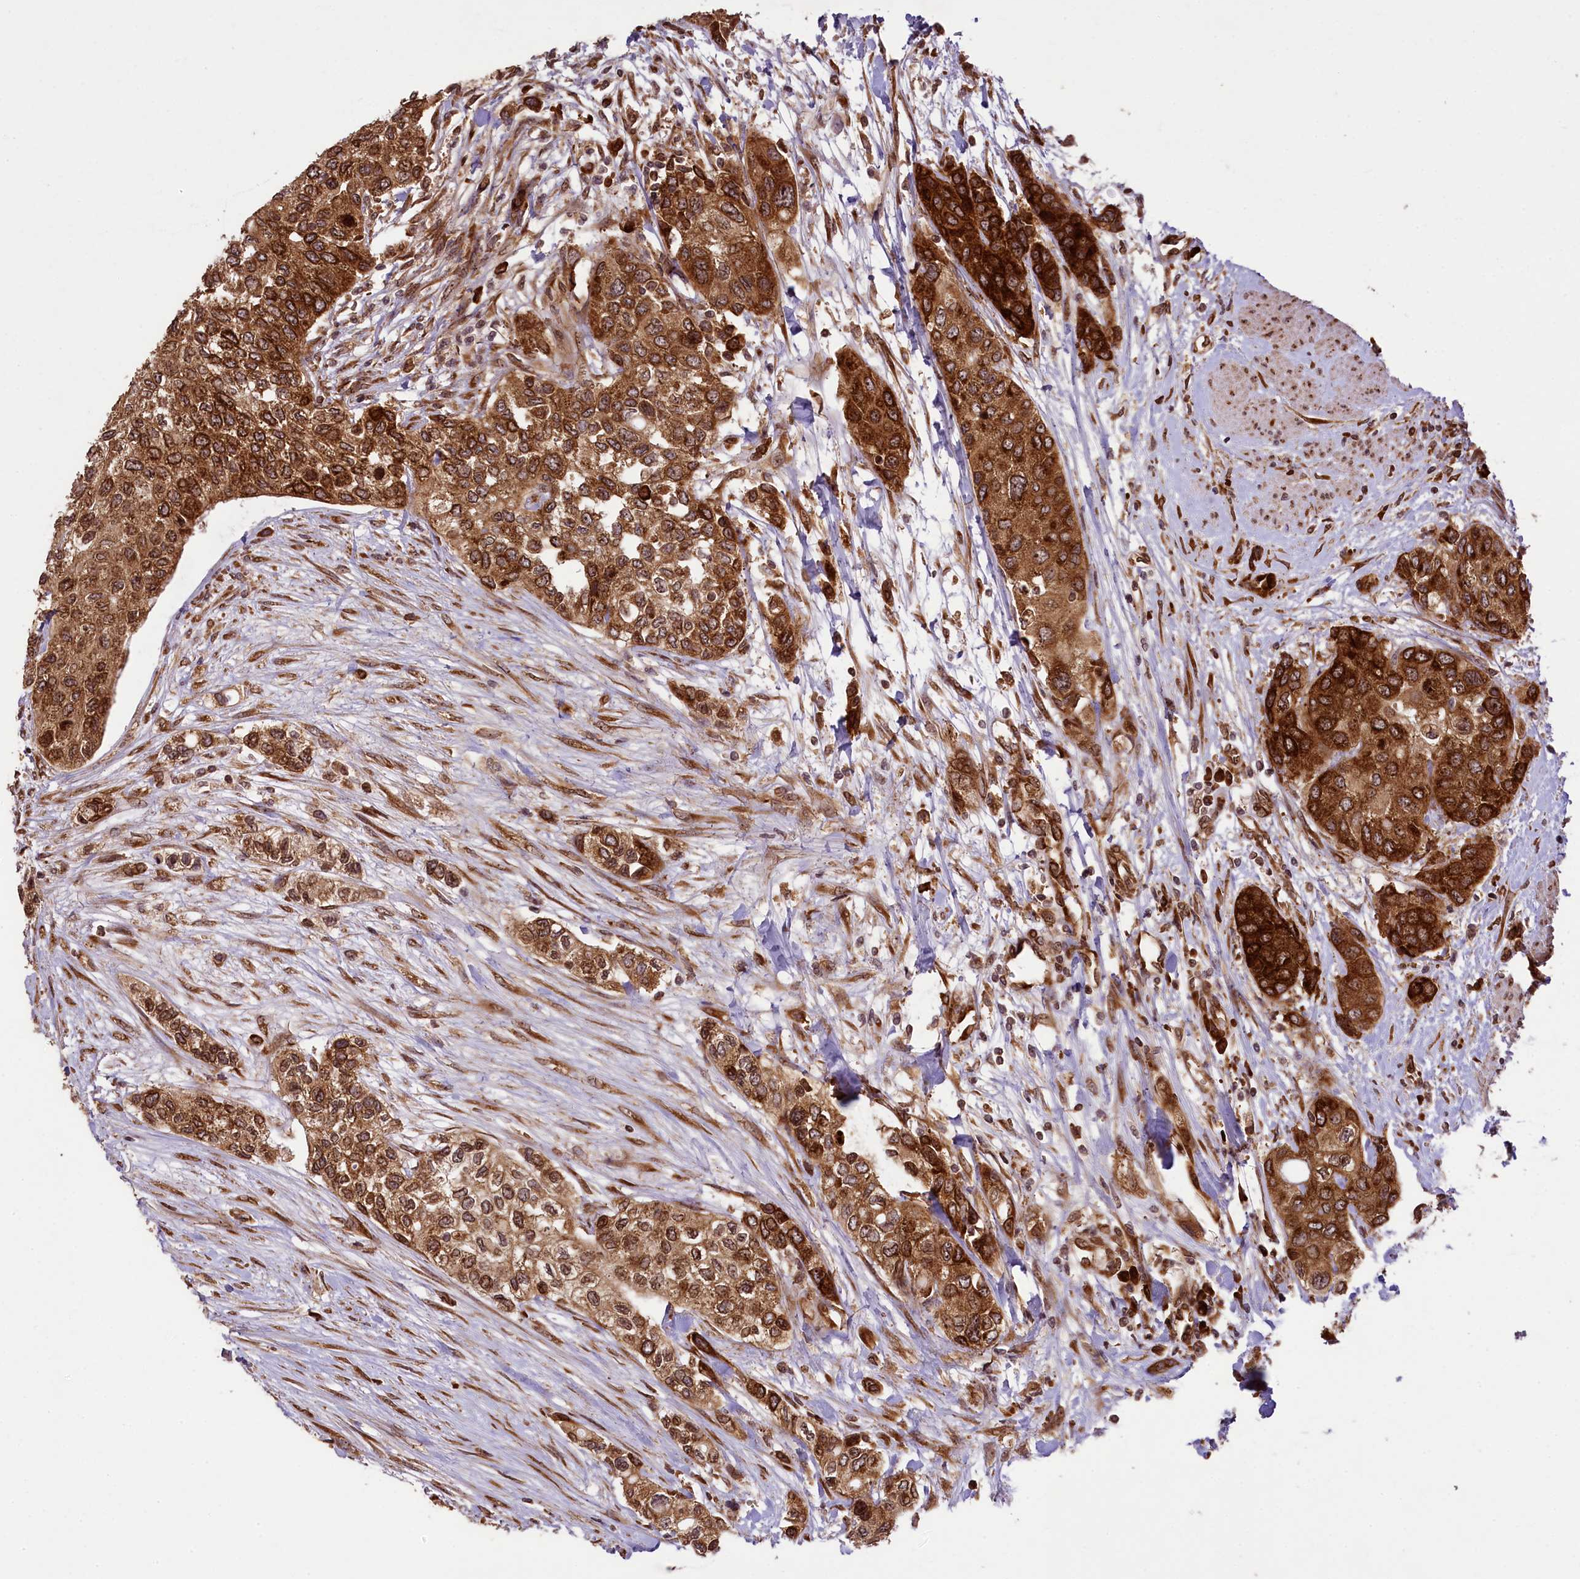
{"staining": {"intensity": "strong", "quantity": ">75%", "location": "cytoplasmic/membranous"}, "tissue": "urothelial cancer", "cell_type": "Tumor cells", "image_type": "cancer", "snomed": [{"axis": "morphology", "description": "Normal tissue, NOS"}, {"axis": "morphology", "description": "Urothelial carcinoma, High grade"}, {"axis": "topography", "description": "Vascular tissue"}, {"axis": "topography", "description": "Urinary bladder"}], "caption": "Tumor cells exhibit high levels of strong cytoplasmic/membranous expression in about >75% of cells in human urothelial cancer.", "gene": "LARP4", "patient": {"sex": "female", "age": 56}}